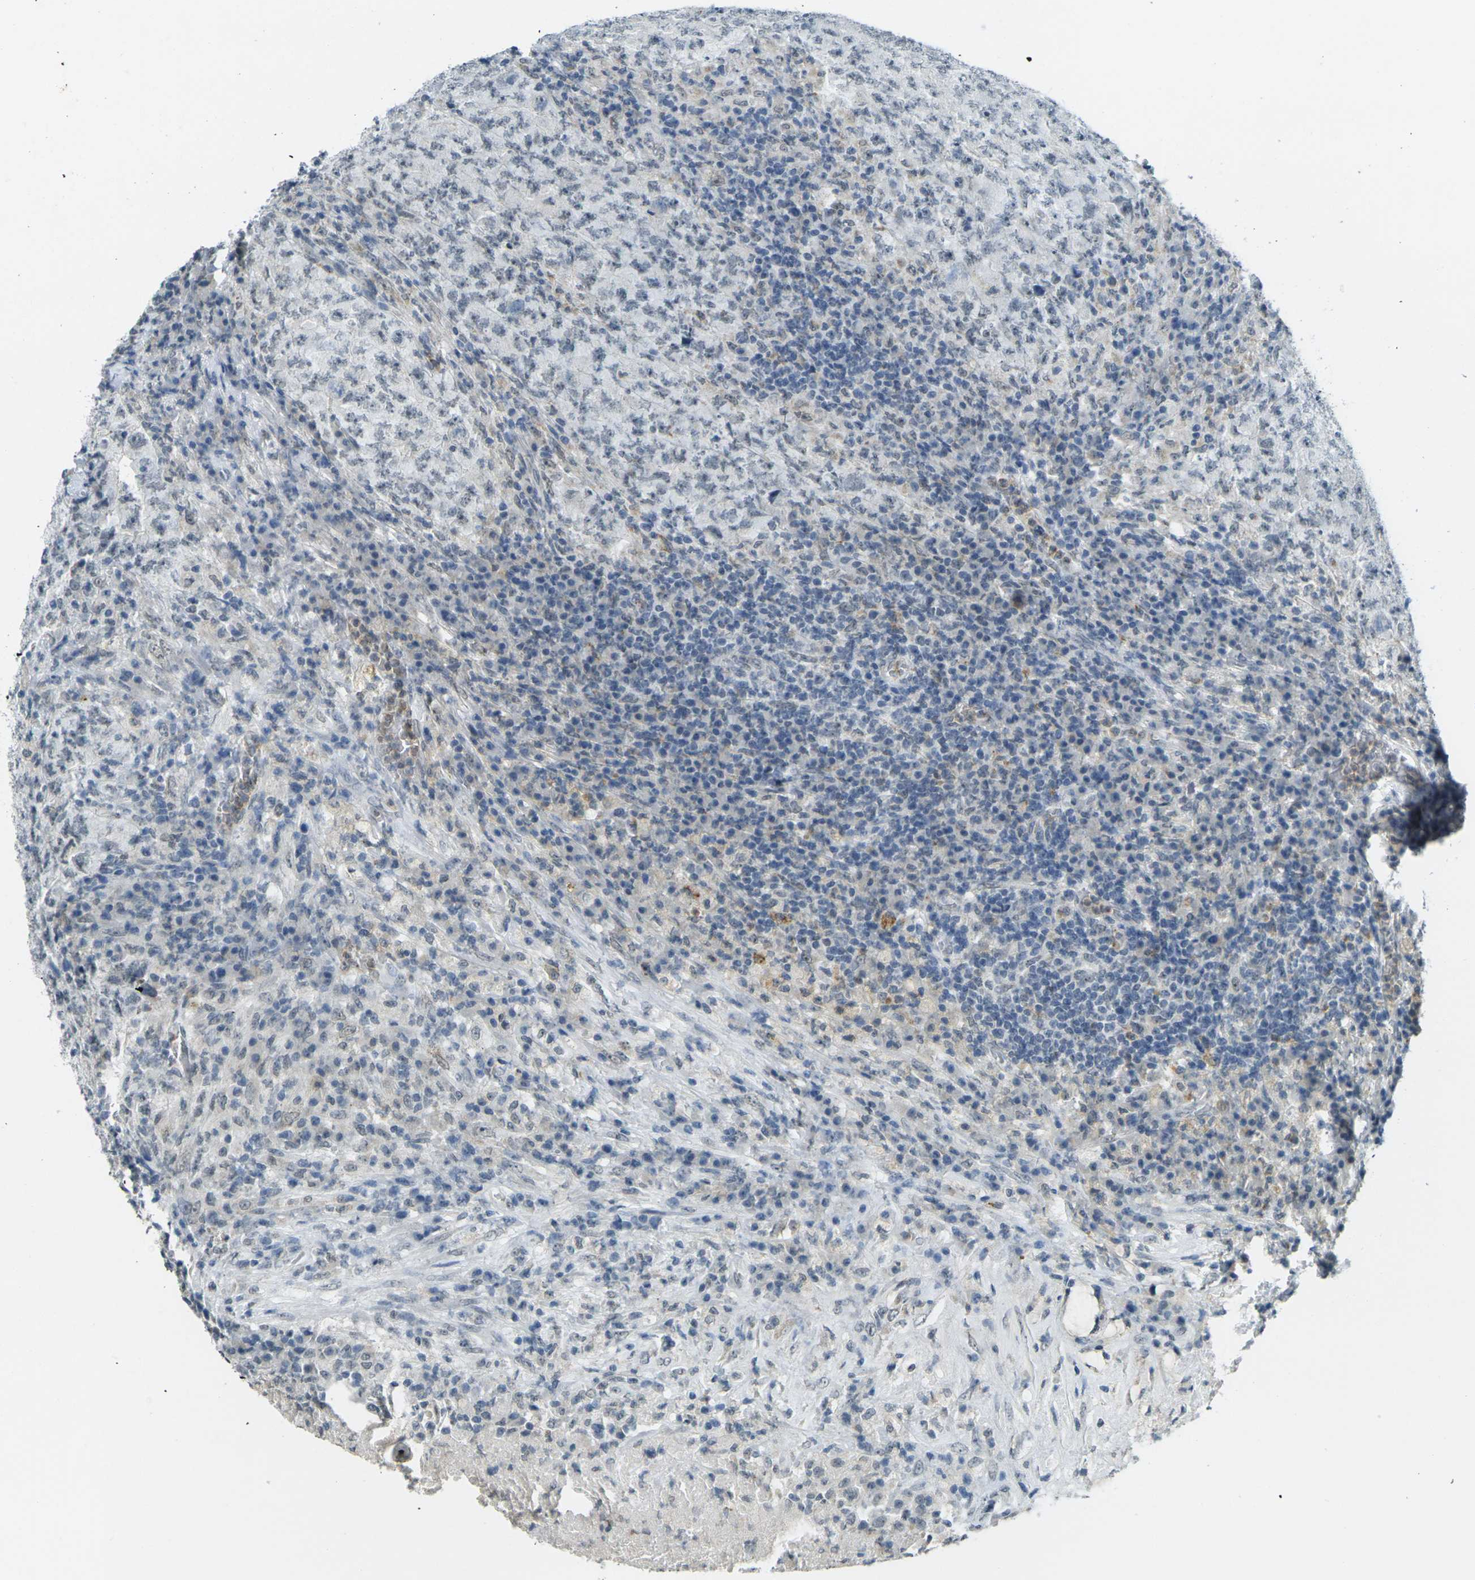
{"staining": {"intensity": "negative", "quantity": "none", "location": "none"}, "tissue": "testis cancer", "cell_type": "Tumor cells", "image_type": "cancer", "snomed": [{"axis": "morphology", "description": "Necrosis, NOS"}, {"axis": "morphology", "description": "Carcinoma, Embryonal, NOS"}, {"axis": "topography", "description": "Testis"}], "caption": "Human testis embryonal carcinoma stained for a protein using immunohistochemistry (IHC) shows no expression in tumor cells.", "gene": "SPTBN2", "patient": {"sex": "male", "age": 19}}